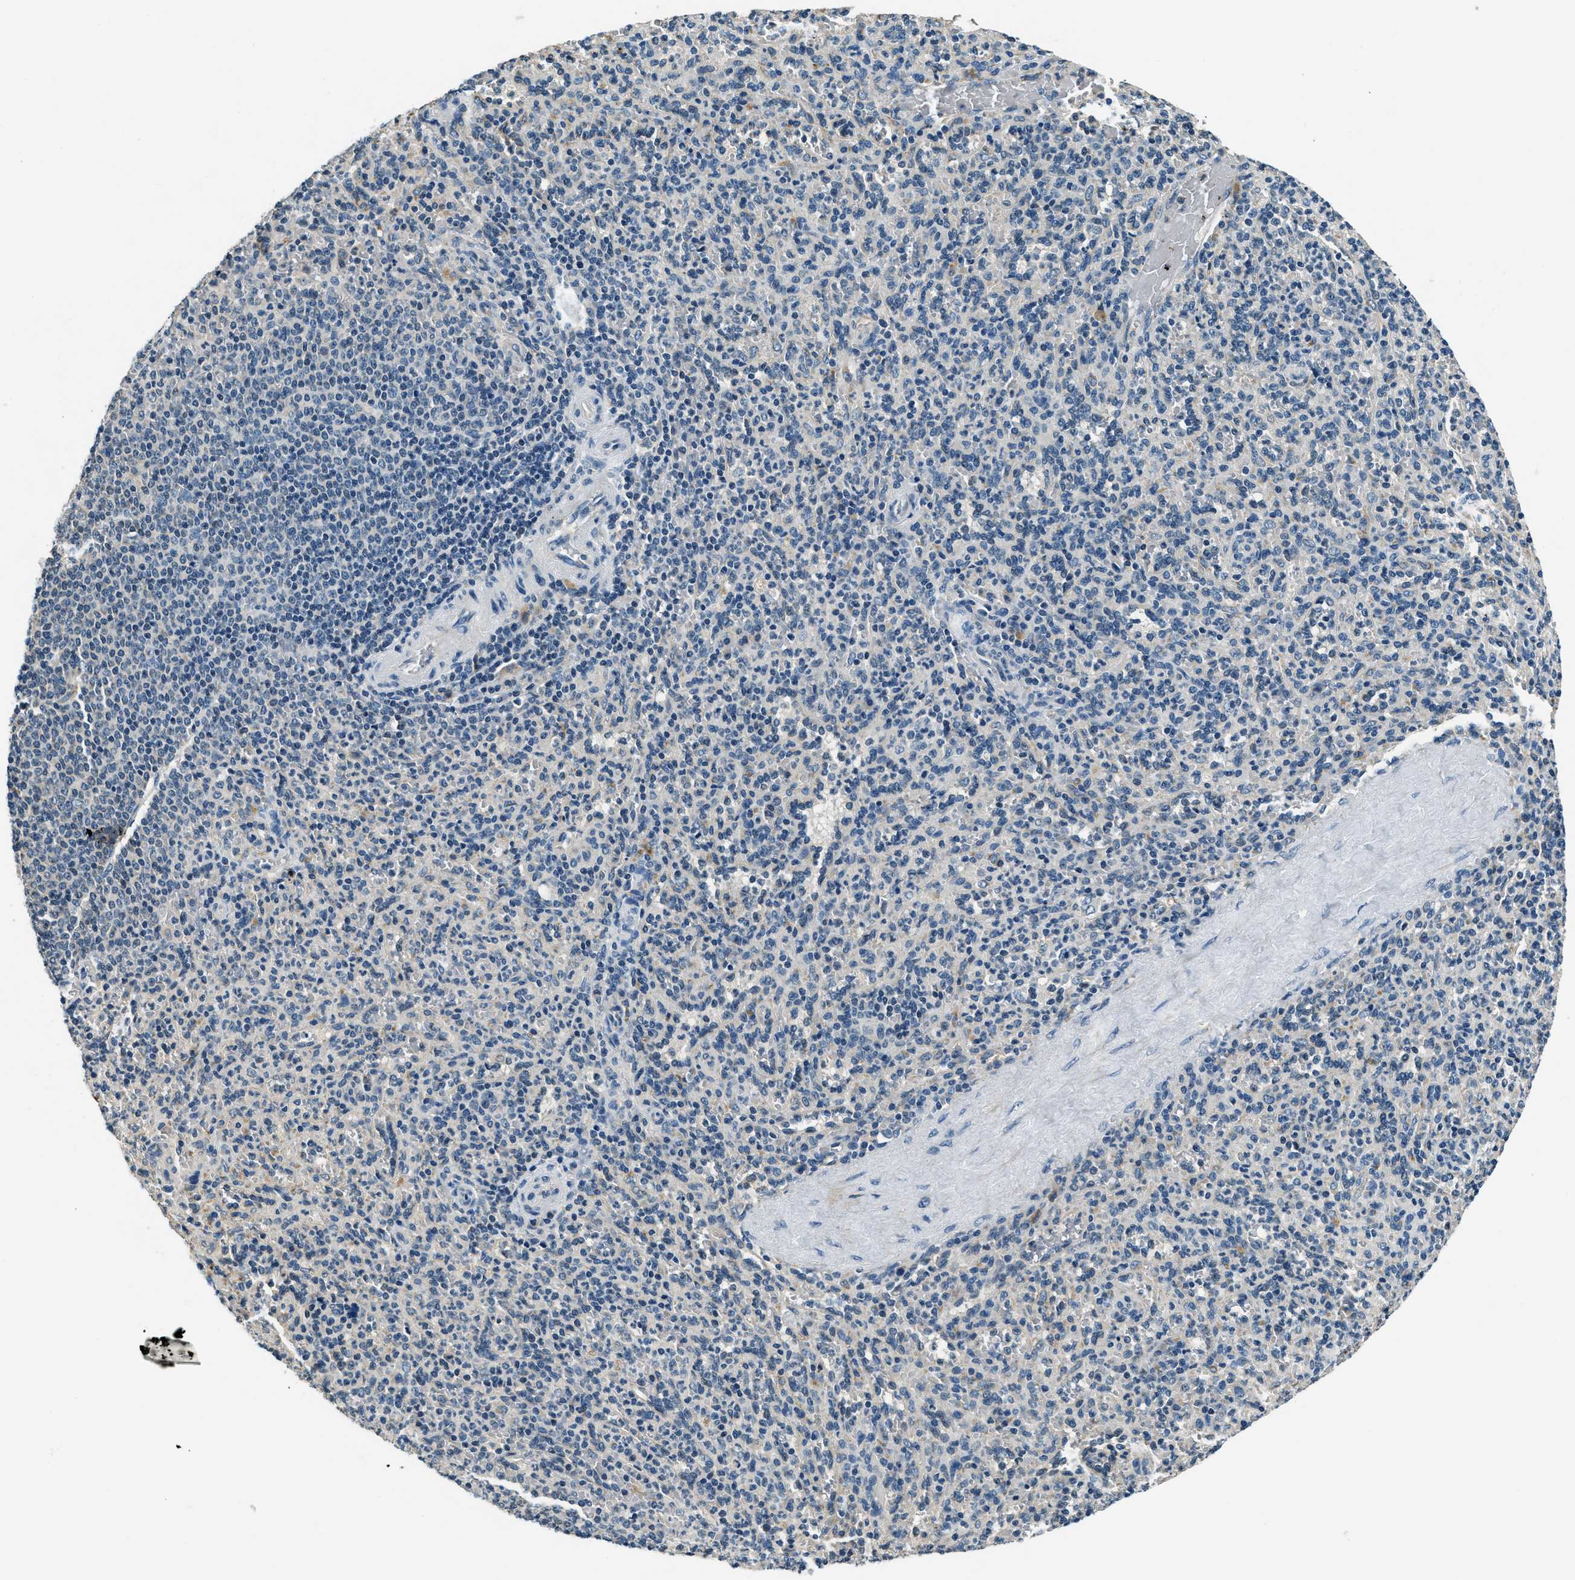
{"staining": {"intensity": "negative", "quantity": "none", "location": "none"}, "tissue": "spleen", "cell_type": "Cells in red pulp", "image_type": "normal", "snomed": [{"axis": "morphology", "description": "Normal tissue, NOS"}, {"axis": "topography", "description": "Spleen"}], "caption": "DAB (3,3'-diaminobenzidine) immunohistochemical staining of normal spleen demonstrates no significant expression in cells in red pulp. Brightfield microscopy of immunohistochemistry (IHC) stained with DAB (brown) and hematoxylin (blue), captured at high magnification.", "gene": "NME8", "patient": {"sex": "male", "age": 36}}